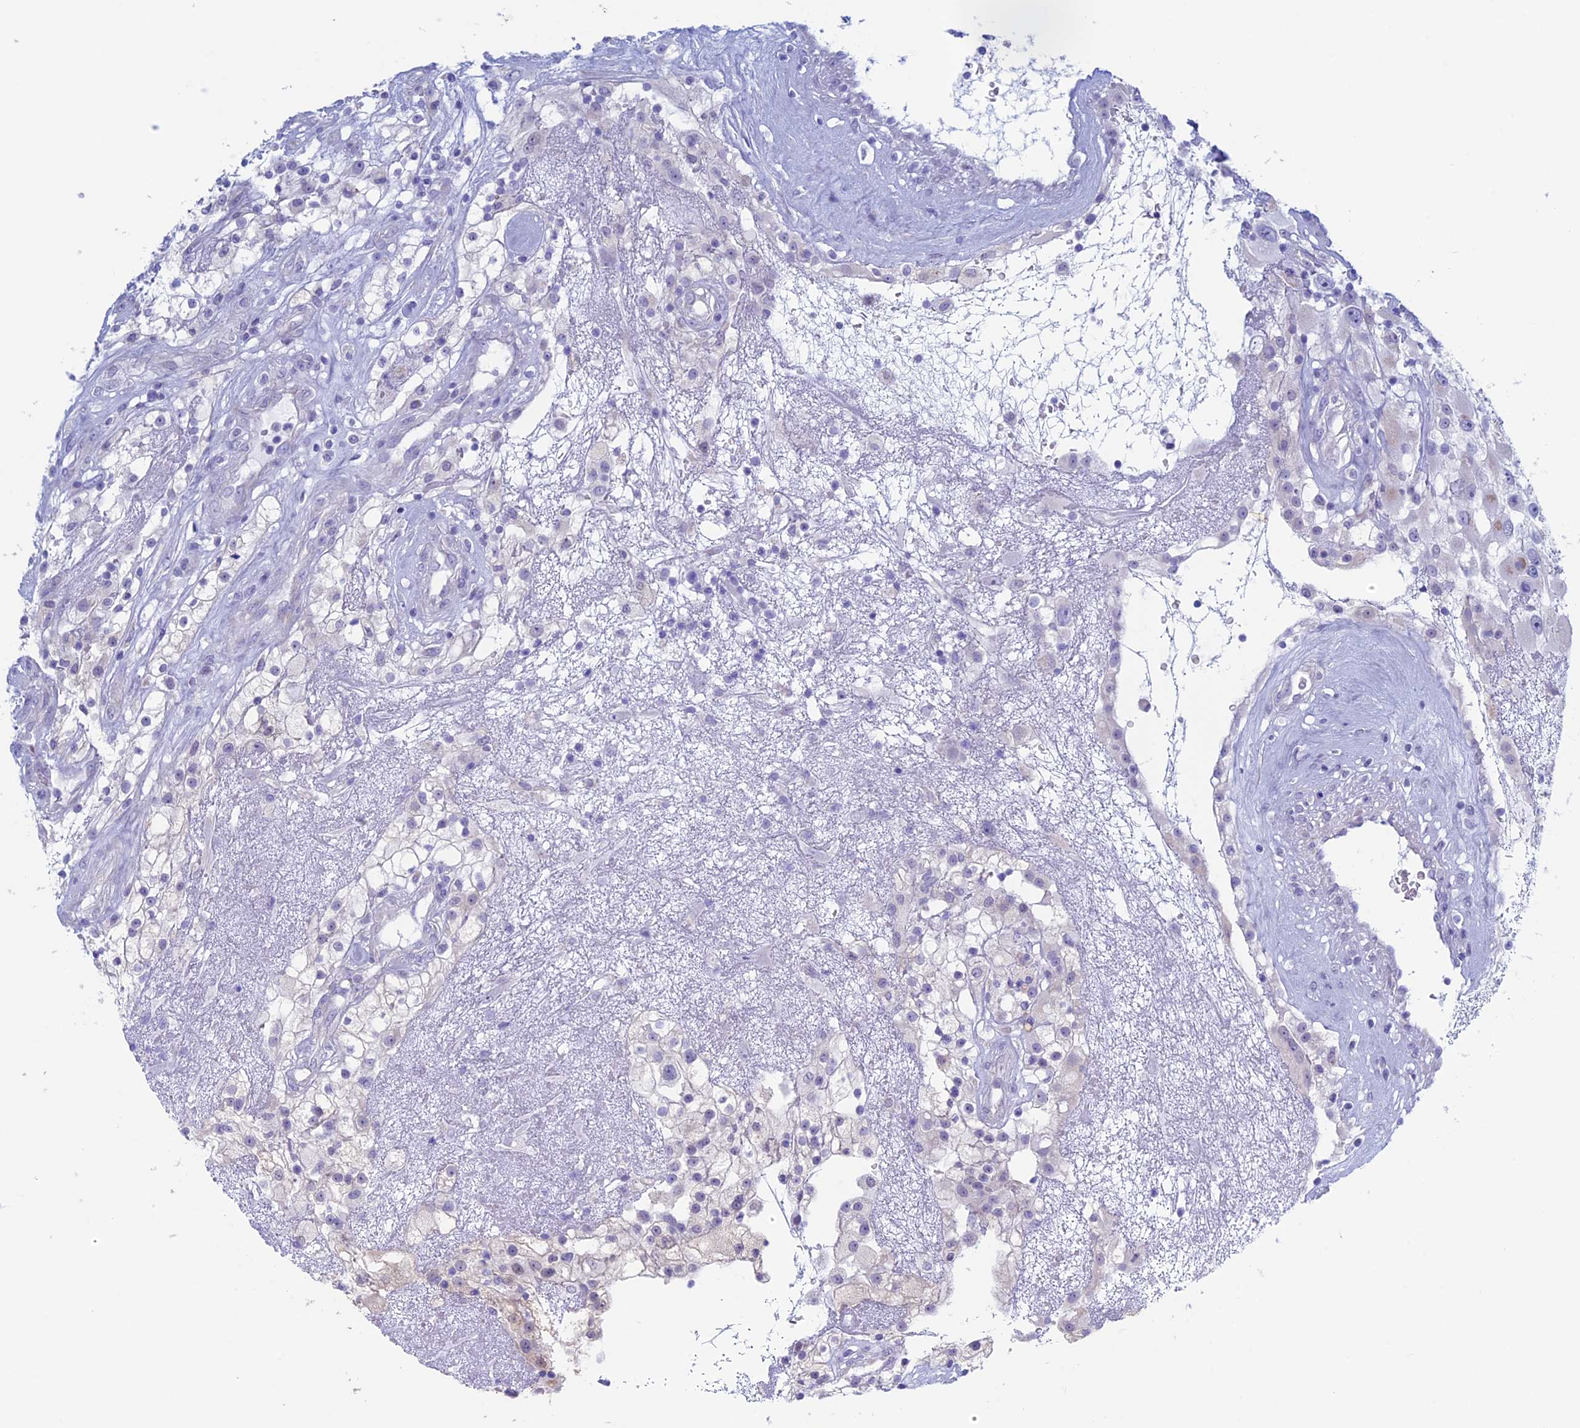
{"staining": {"intensity": "negative", "quantity": "none", "location": "none"}, "tissue": "renal cancer", "cell_type": "Tumor cells", "image_type": "cancer", "snomed": [{"axis": "morphology", "description": "Adenocarcinoma, NOS"}, {"axis": "topography", "description": "Kidney"}], "caption": "Photomicrograph shows no significant protein positivity in tumor cells of renal adenocarcinoma.", "gene": "LHFPL2", "patient": {"sex": "female", "age": 52}}